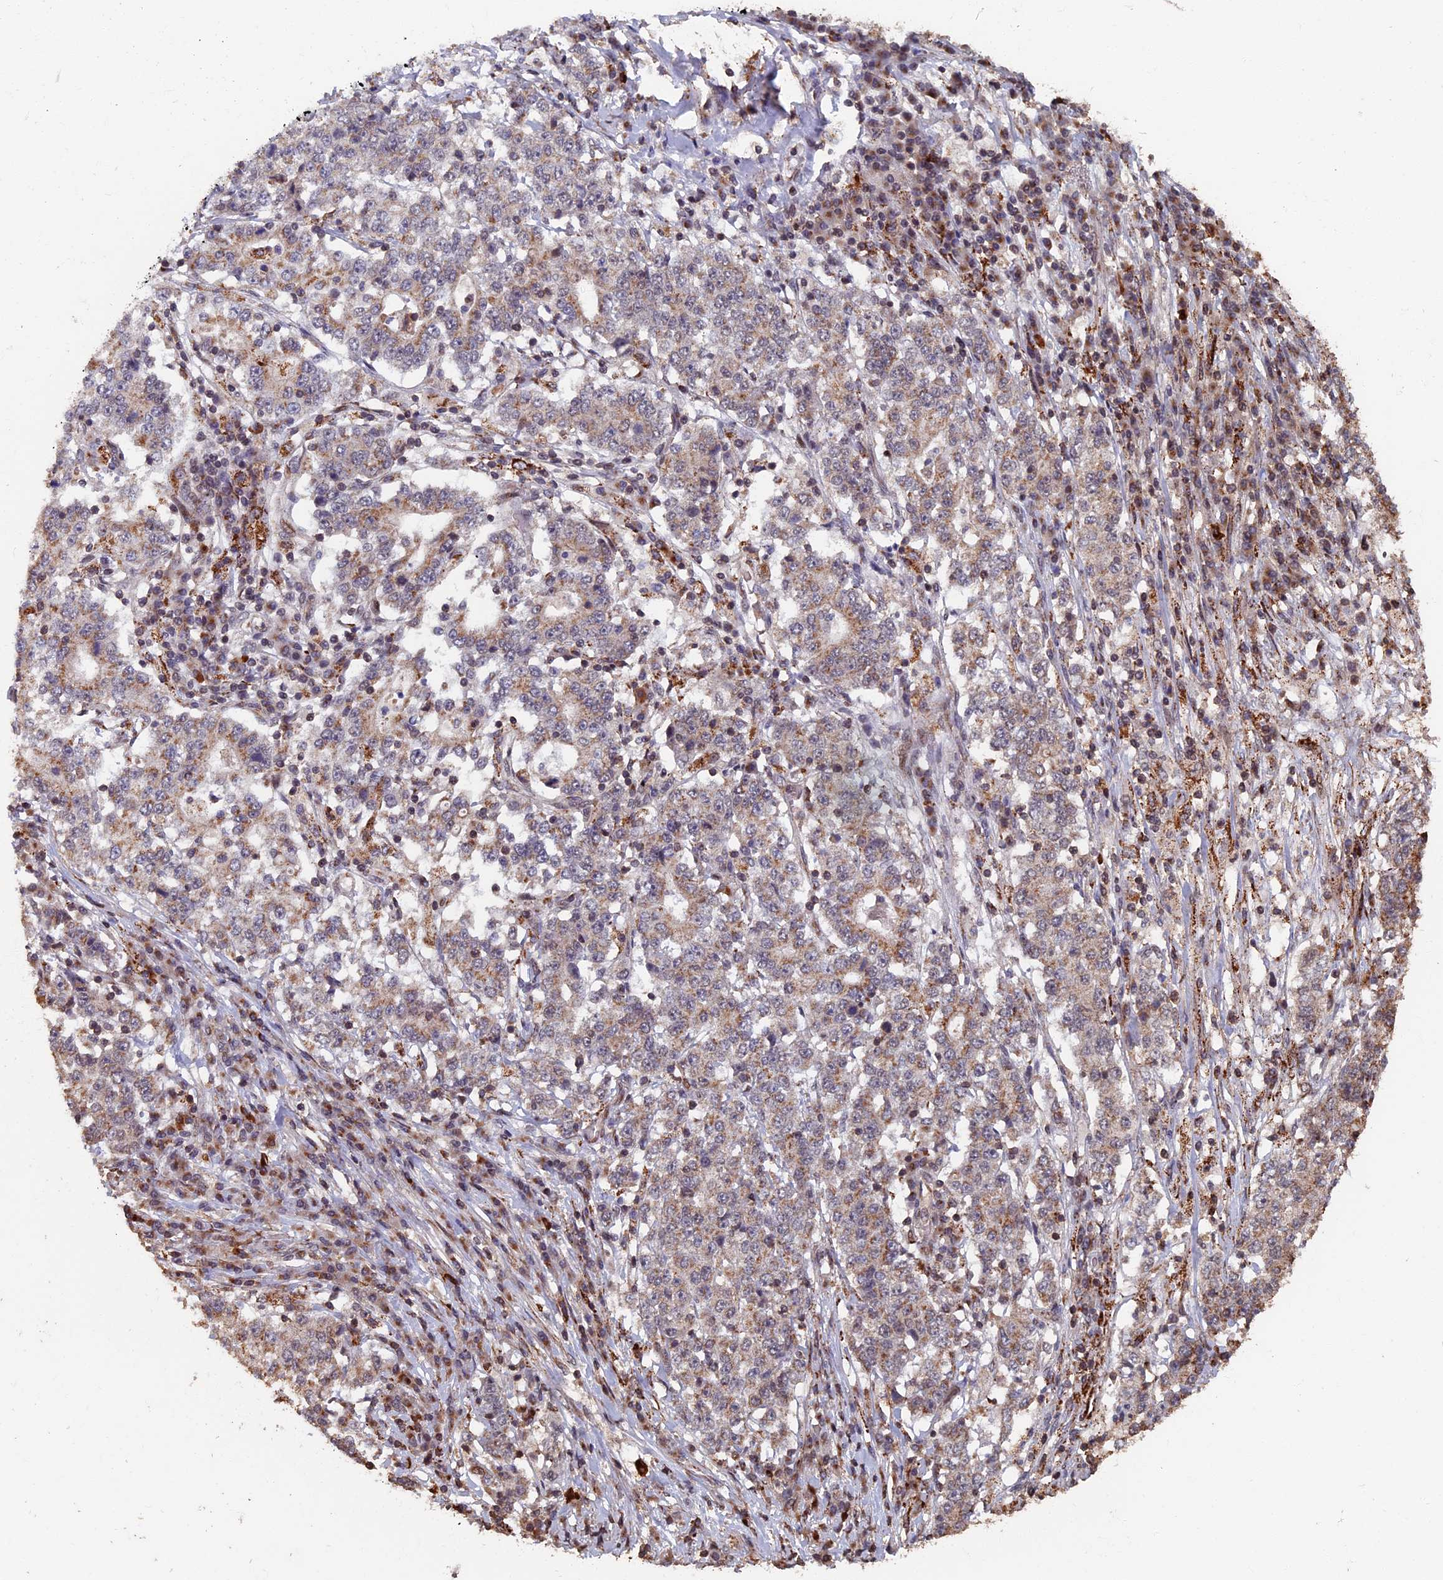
{"staining": {"intensity": "weak", "quantity": "<25%", "location": "cytoplasmic/membranous"}, "tissue": "stomach cancer", "cell_type": "Tumor cells", "image_type": "cancer", "snomed": [{"axis": "morphology", "description": "Adenocarcinoma, NOS"}, {"axis": "topography", "description": "Stomach"}], "caption": "This is a photomicrograph of immunohistochemistry (IHC) staining of stomach adenocarcinoma, which shows no positivity in tumor cells. The staining is performed using DAB (3,3'-diaminobenzidine) brown chromogen with nuclei counter-stained in using hematoxylin.", "gene": "RASGRF1", "patient": {"sex": "male", "age": 59}}